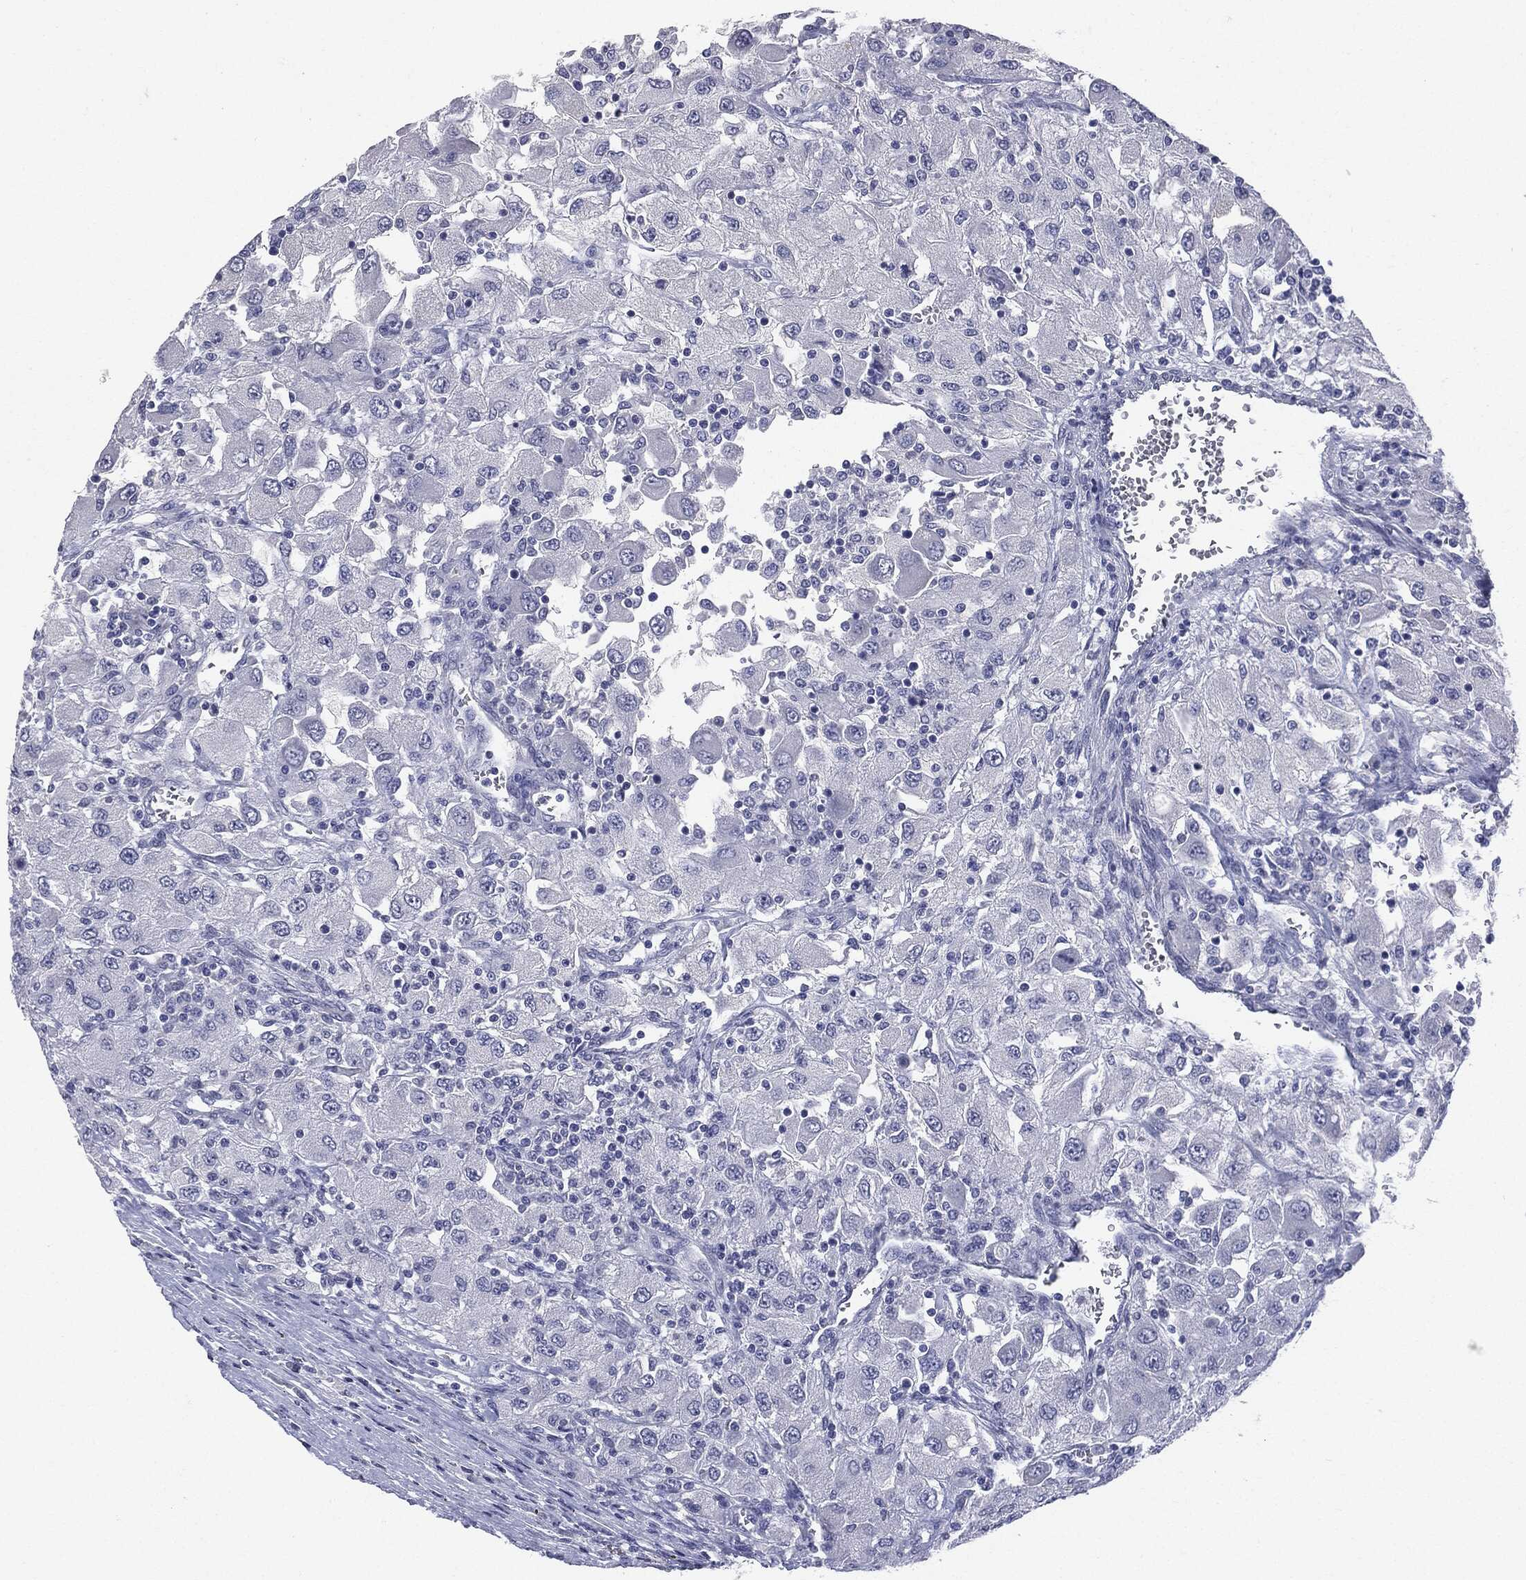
{"staining": {"intensity": "negative", "quantity": "none", "location": "none"}, "tissue": "renal cancer", "cell_type": "Tumor cells", "image_type": "cancer", "snomed": [{"axis": "morphology", "description": "Adenocarcinoma, NOS"}, {"axis": "topography", "description": "Kidney"}], "caption": "An immunohistochemistry (IHC) photomicrograph of renal adenocarcinoma is shown. There is no staining in tumor cells of renal adenocarcinoma. (DAB (3,3'-diaminobenzidine) IHC with hematoxylin counter stain).", "gene": "TSHB", "patient": {"sex": "female", "age": 67}}